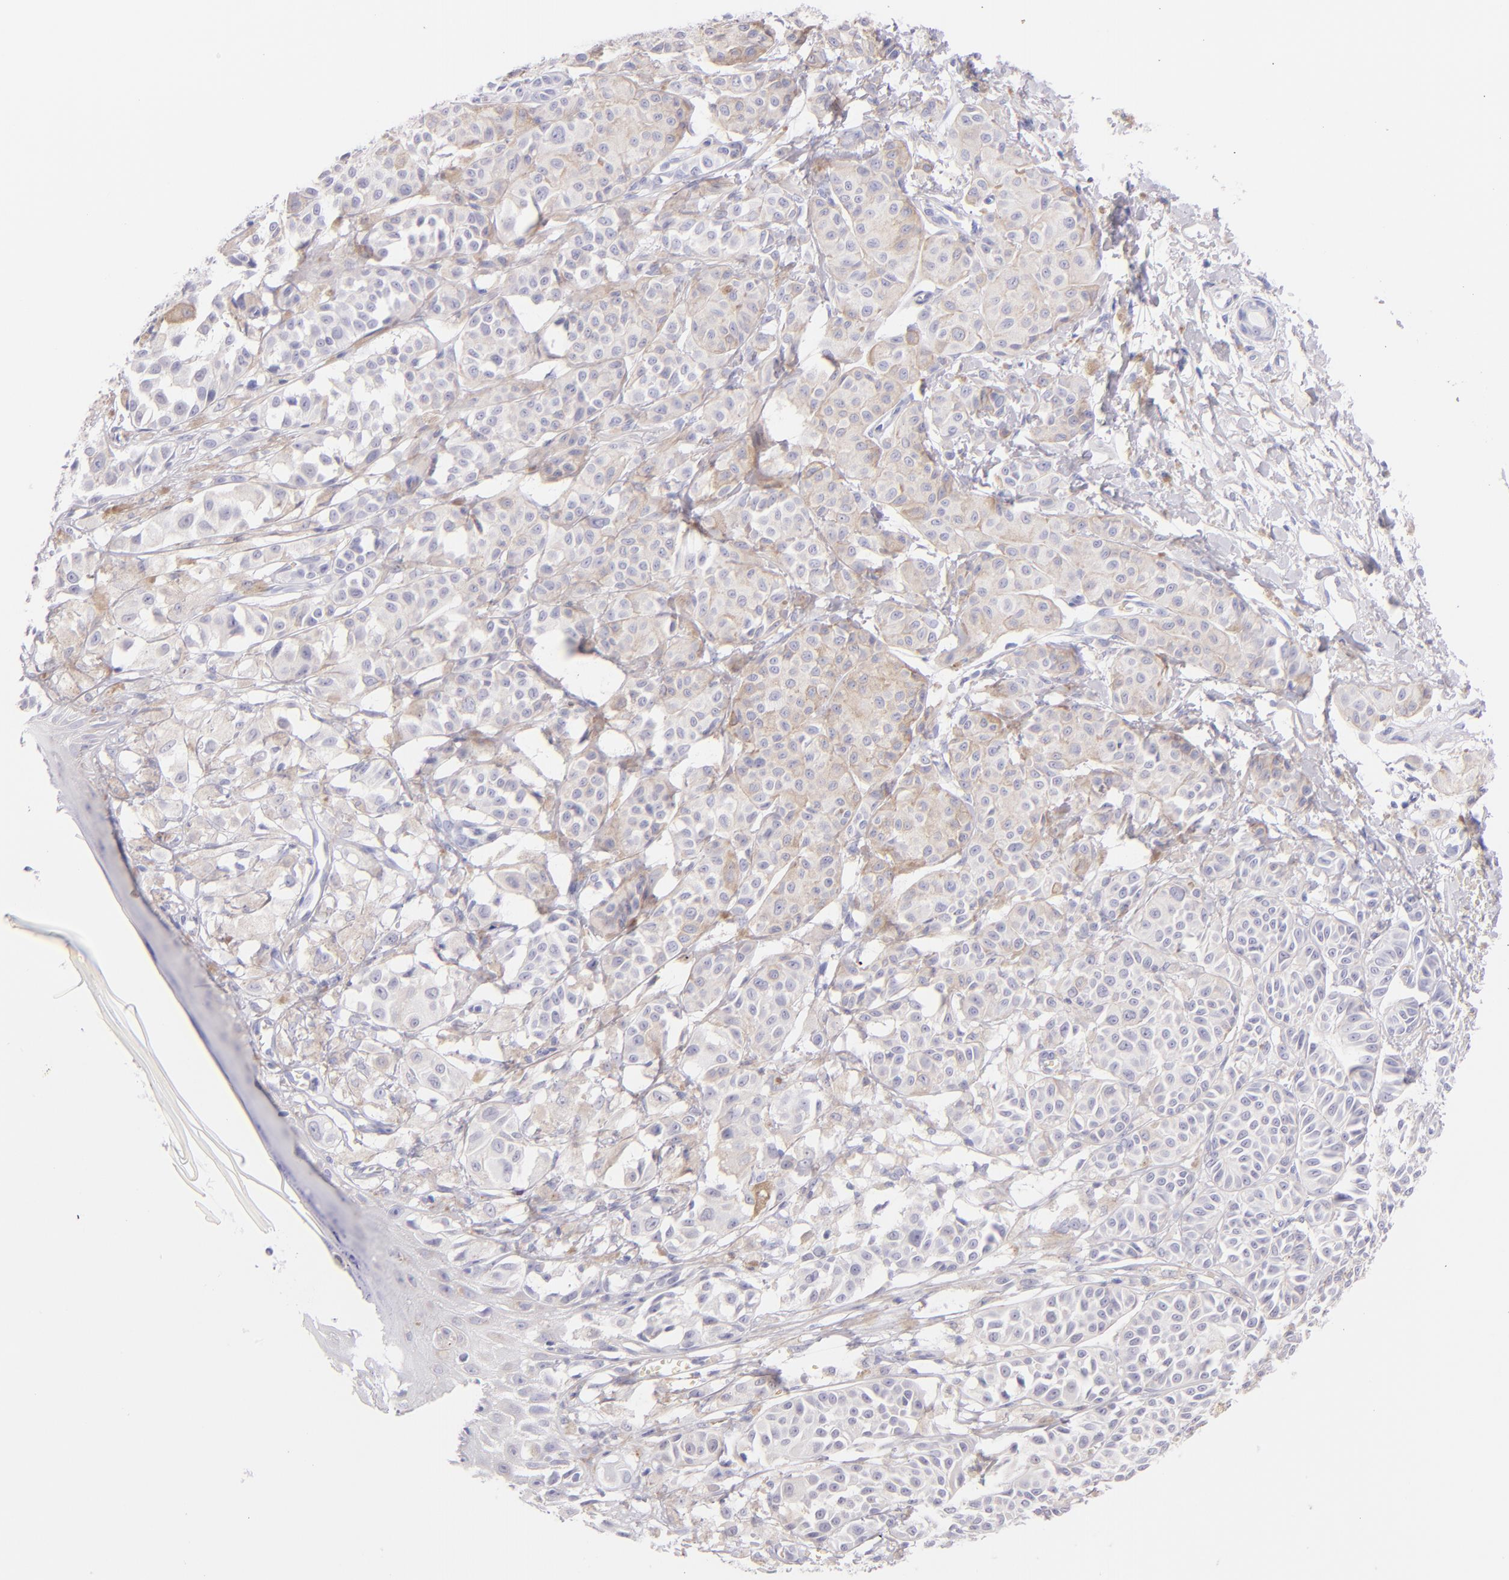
{"staining": {"intensity": "weak", "quantity": "25%-75%", "location": "cytoplasmic/membranous"}, "tissue": "melanoma", "cell_type": "Tumor cells", "image_type": "cancer", "snomed": [{"axis": "morphology", "description": "Malignant melanoma, NOS"}, {"axis": "topography", "description": "Skin"}], "caption": "Melanoma was stained to show a protein in brown. There is low levels of weak cytoplasmic/membranous expression in approximately 25%-75% of tumor cells.", "gene": "SDC1", "patient": {"sex": "male", "age": 76}}